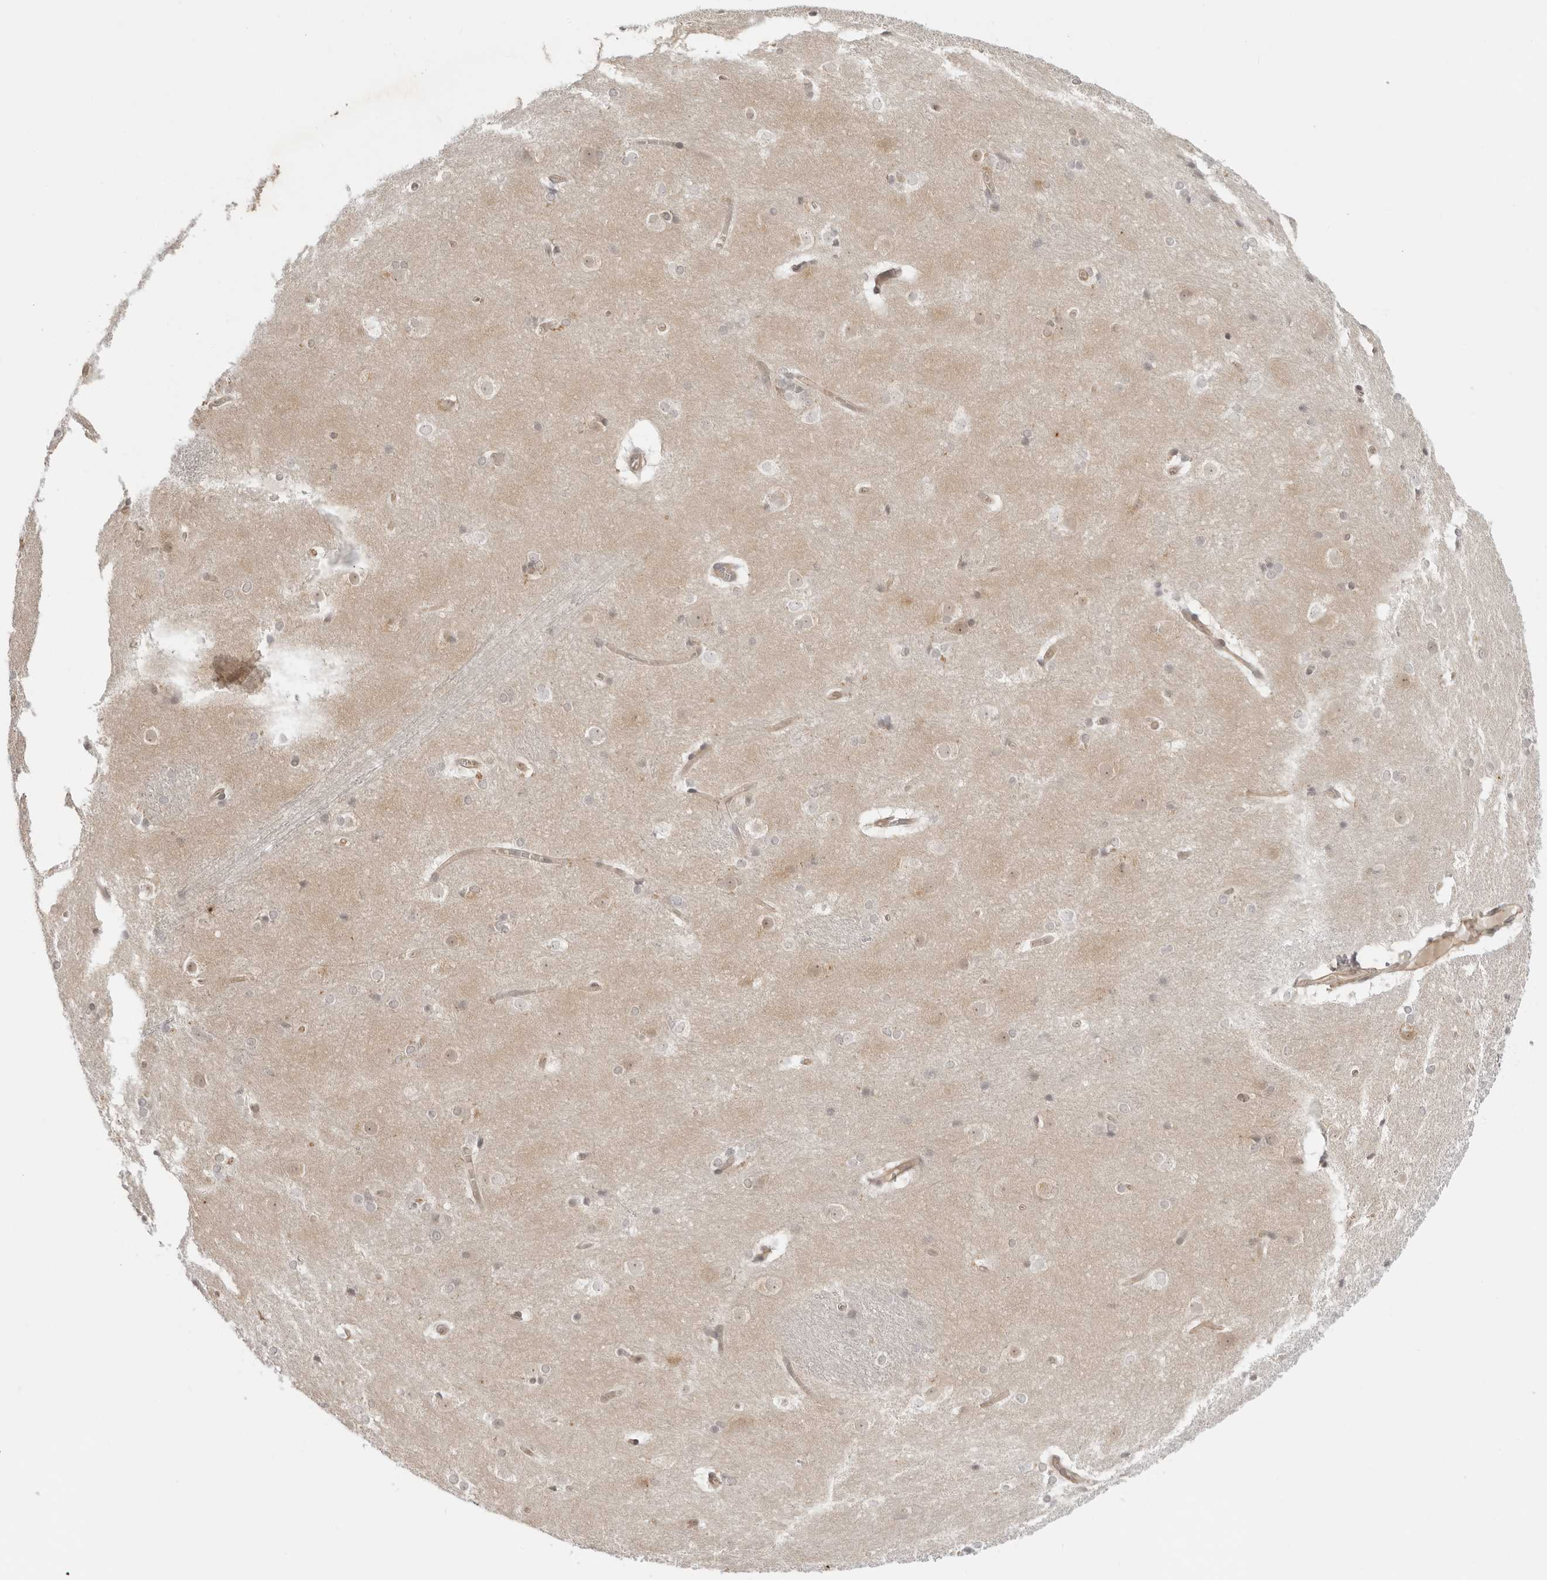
{"staining": {"intensity": "moderate", "quantity": "<25%", "location": "cytoplasmic/membranous"}, "tissue": "caudate", "cell_type": "Glial cells", "image_type": "normal", "snomed": [{"axis": "morphology", "description": "Normal tissue, NOS"}, {"axis": "topography", "description": "Lateral ventricle wall"}], "caption": "This micrograph exhibits unremarkable caudate stained with IHC to label a protein in brown. The cytoplasmic/membranous of glial cells show moderate positivity for the protein. Nuclei are counter-stained blue.", "gene": "TRAPPC3", "patient": {"sex": "female", "age": 19}}